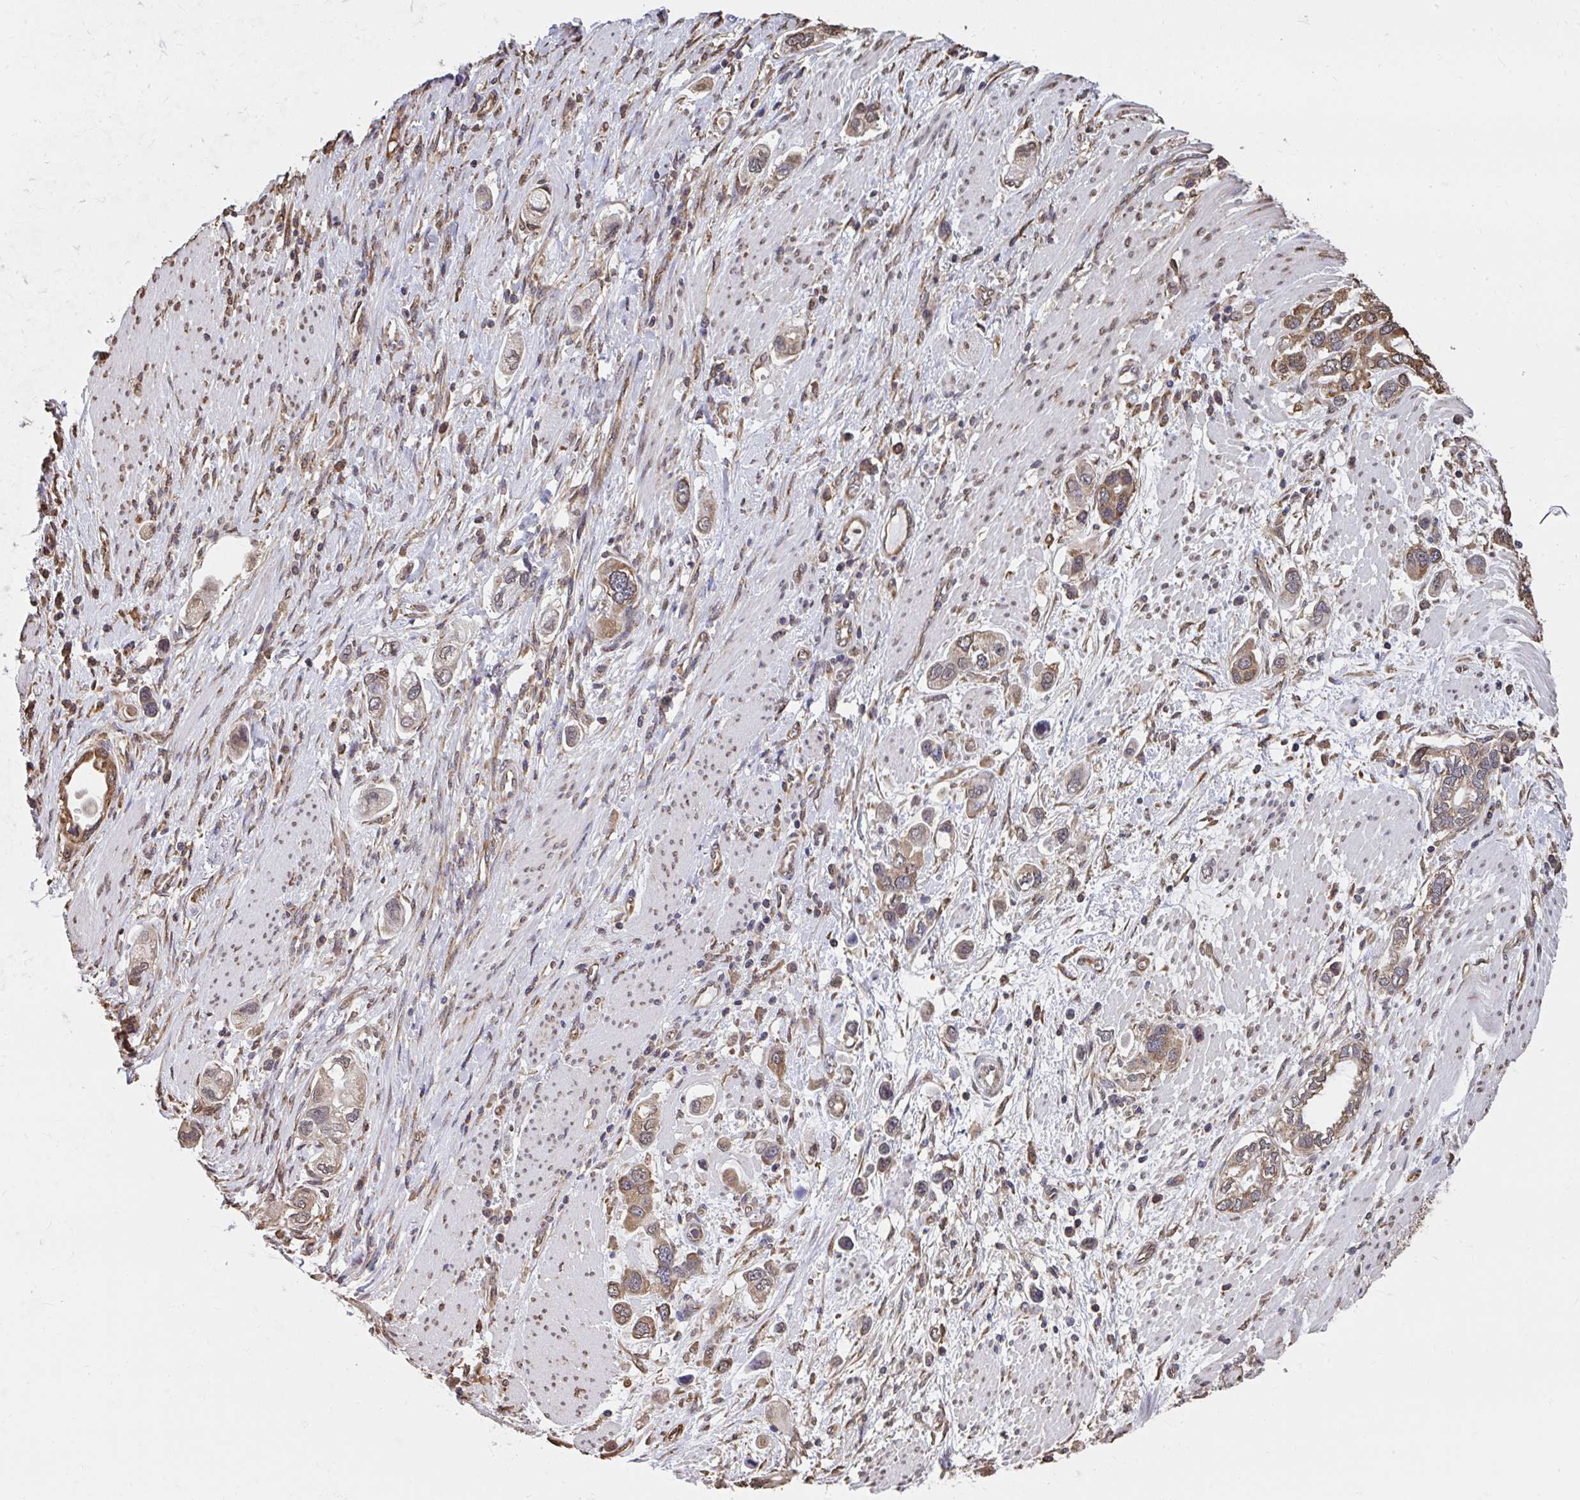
{"staining": {"intensity": "moderate", "quantity": ">75%", "location": "cytoplasmic/membranous"}, "tissue": "stomach cancer", "cell_type": "Tumor cells", "image_type": "cancer", "snomed": [{"axis": "morphology", "description": "Adenocarcinoma, NOS"}, {"axis": "topography", "description": "Stomach, lower"}], "caption": "This is an image of immunohistochemistry (IHC) staining of stomach cancer (adenocarcinoma), which shows moderate staining in the cytoplasmic/membranous of tumor cells.", "gene": "SYNCRIP", "patient": {"sex": "female", "age": 93}}